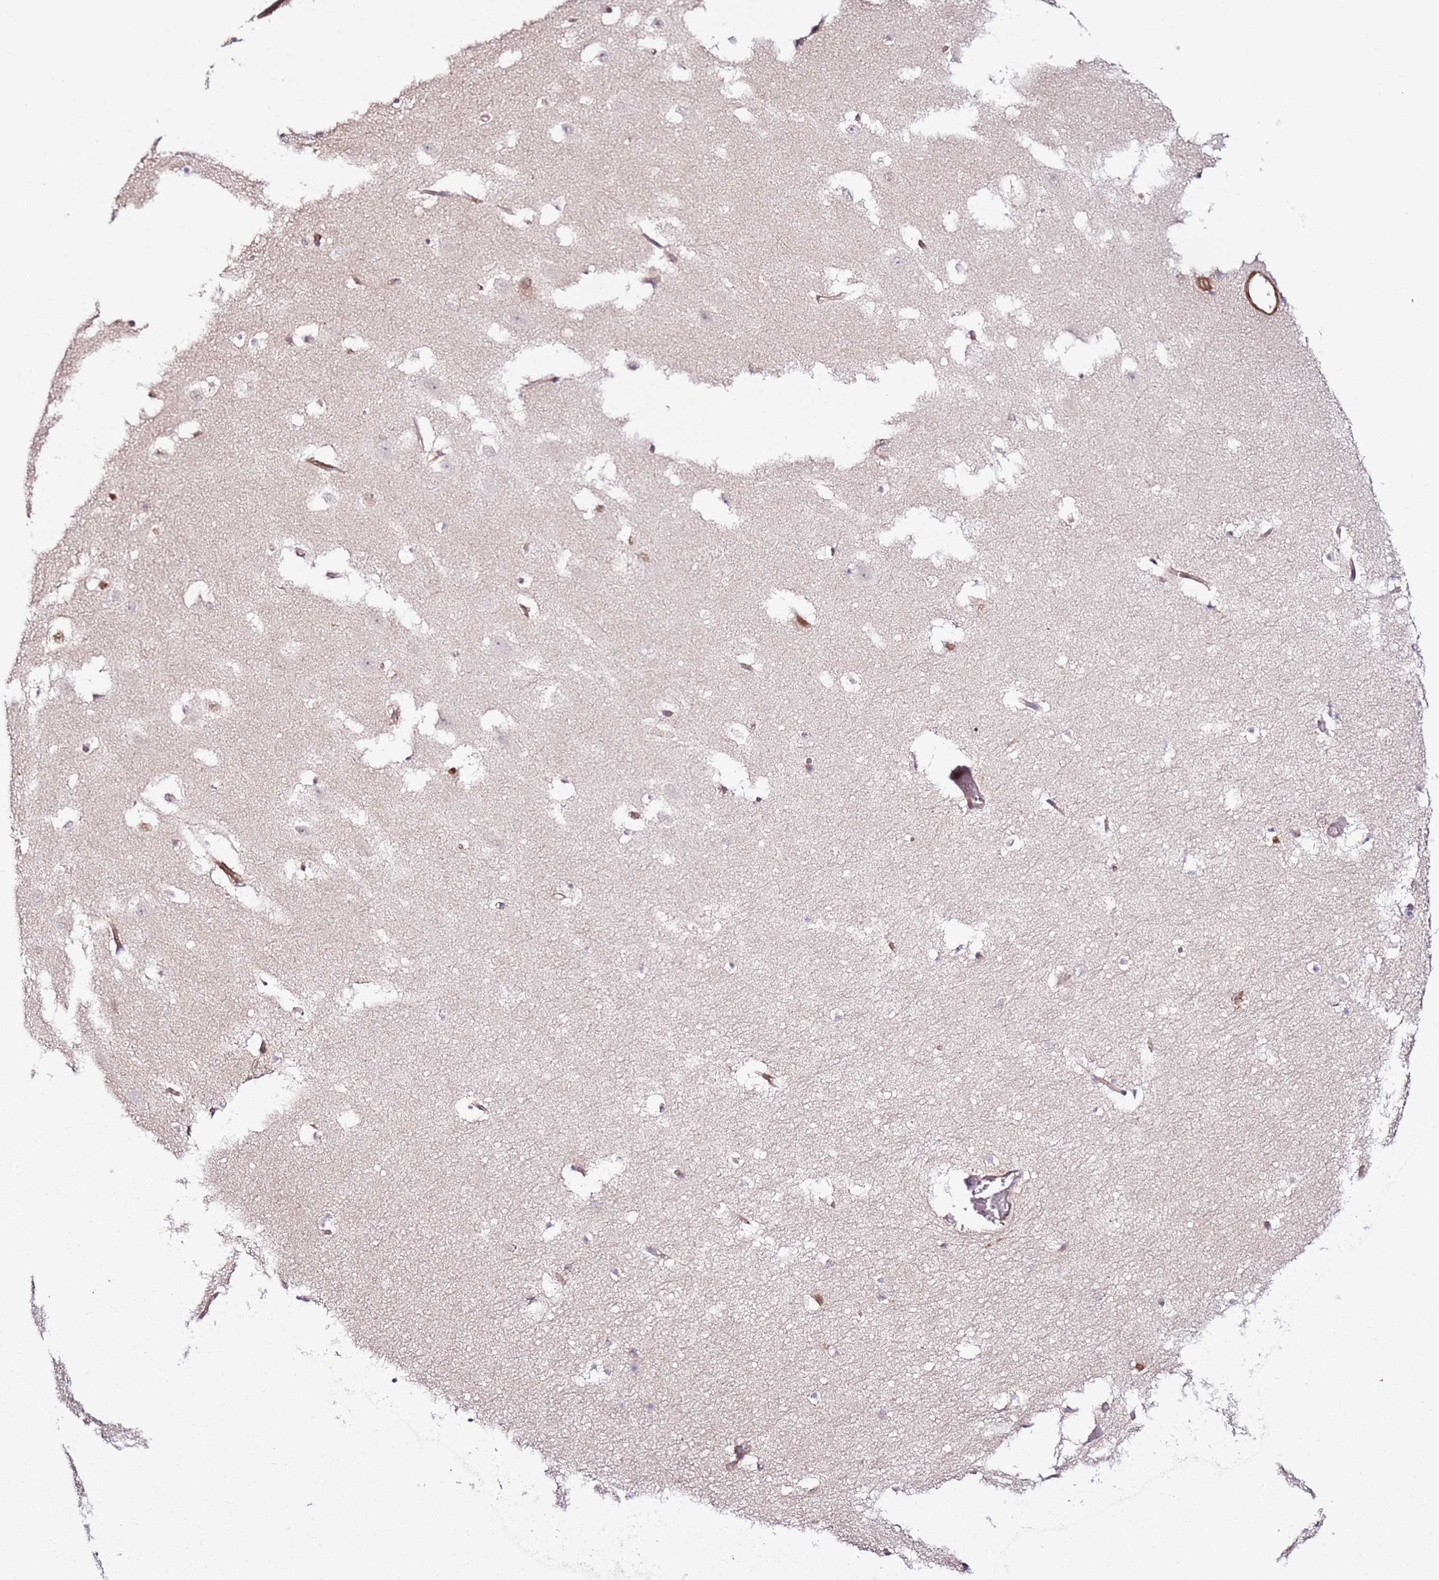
{"staining": {"intensity": "negative", "quantity": "none", "location": "none"}, "tissue": "hippocampus", "cell_type": "Glial cells", "image_type": "normal", "snomed": [{"axis": "morphology", "description": "Normal tissue, NOS"}, {"axis": "topography", "description": "Hippocampus"}], "caption": "Hippocampus stained for a protein using IHC demonstrates no expression glial cells.", "gene": "CCNYL1", "patient": {"sex": "female", "age": 52}}